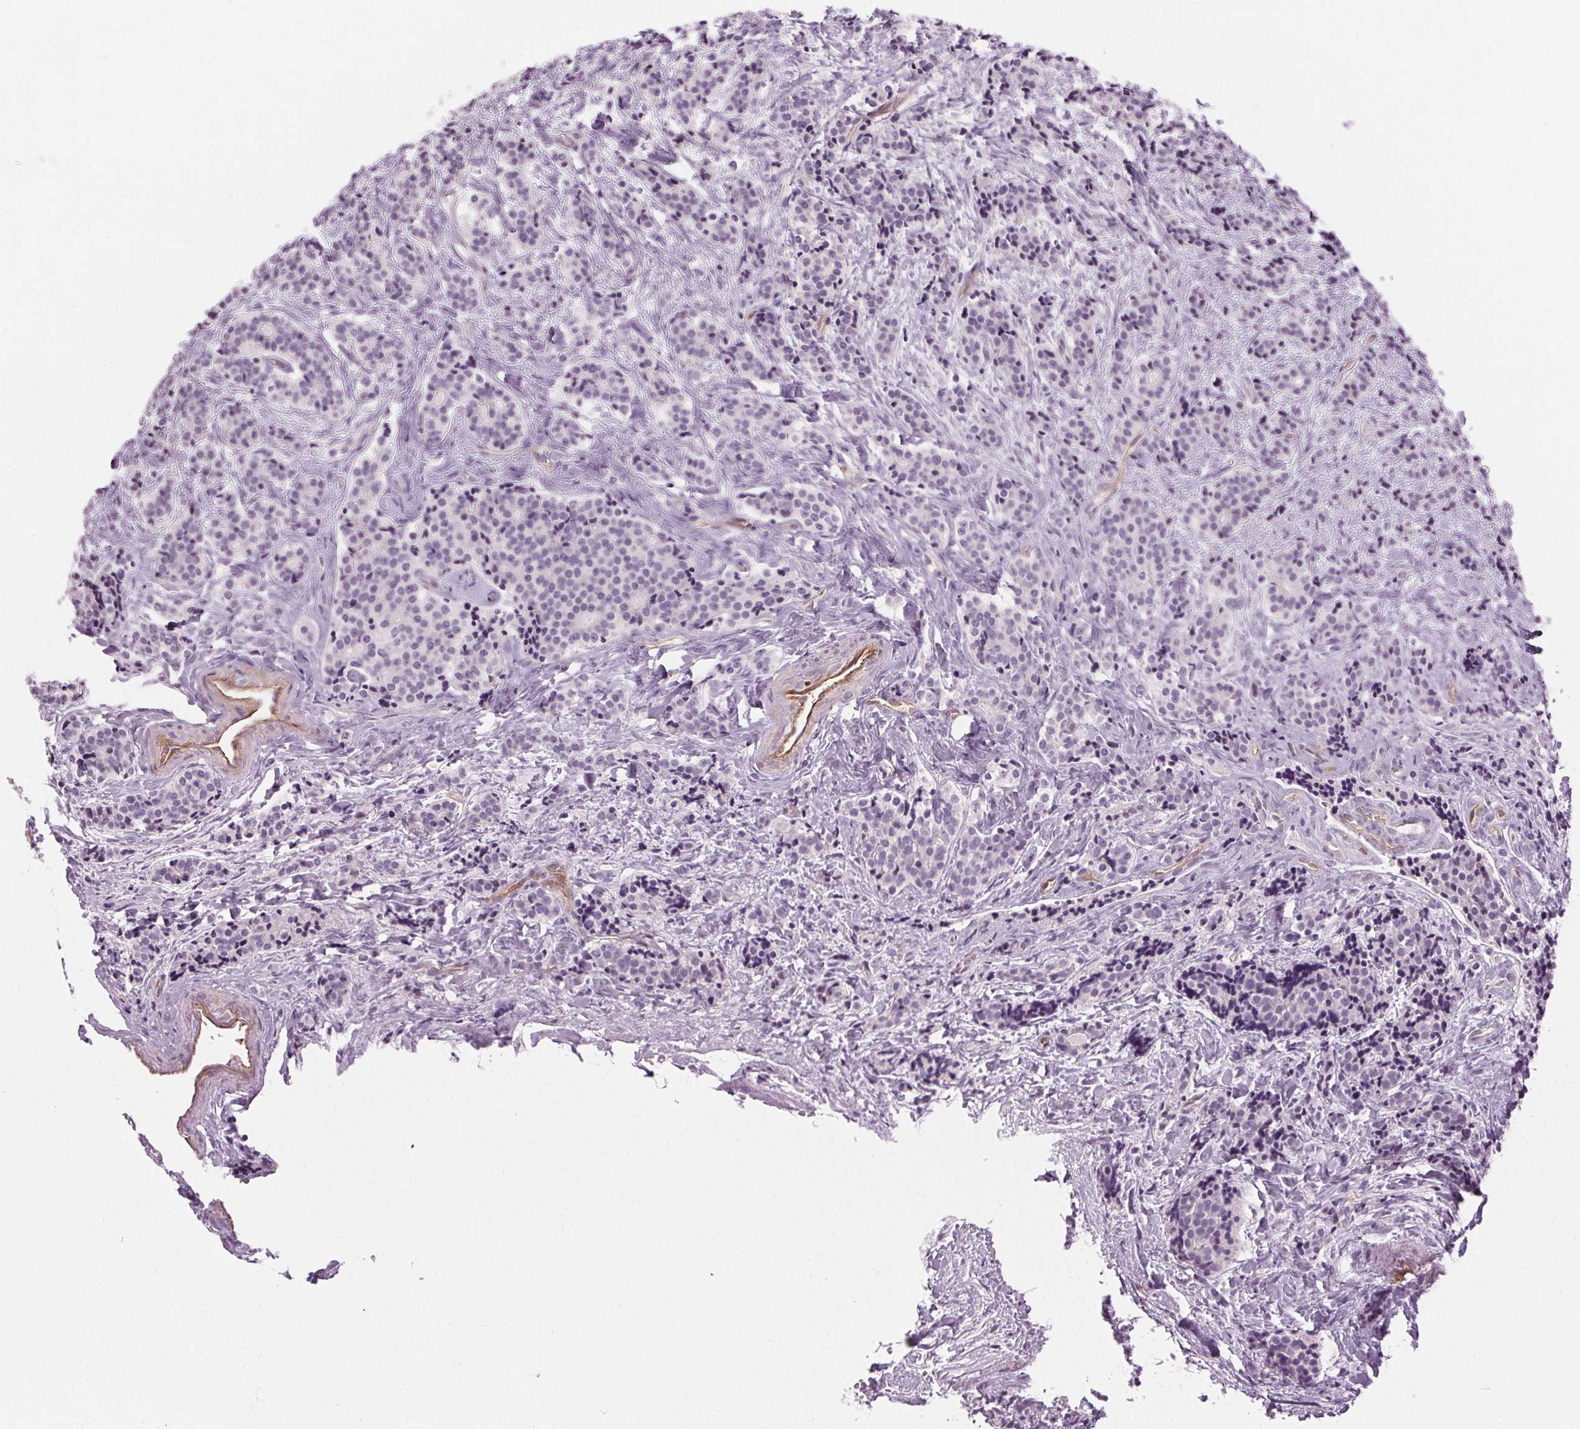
{"staining": {"intensity": "negative", "quantity": "none", "location": "none"}, "tissue": "carcinoid", "cell_type": "Tumor cells", "image_type": "cancer", "snomed": [{"axis": "morphology", "description": "Carcinoid, malignant, NOS"}, {"axis": "topography", "description": "Small intestine"}], "caption": "Immunohistochemistry (IHC) histopathology image of neoplastic tissue: human carcinoid (malignant) stained with DAB reveals no significant protein positivity in tumor cells.", "gene": "AIF1L", "patient": {"sex": "female", "age": 73}}